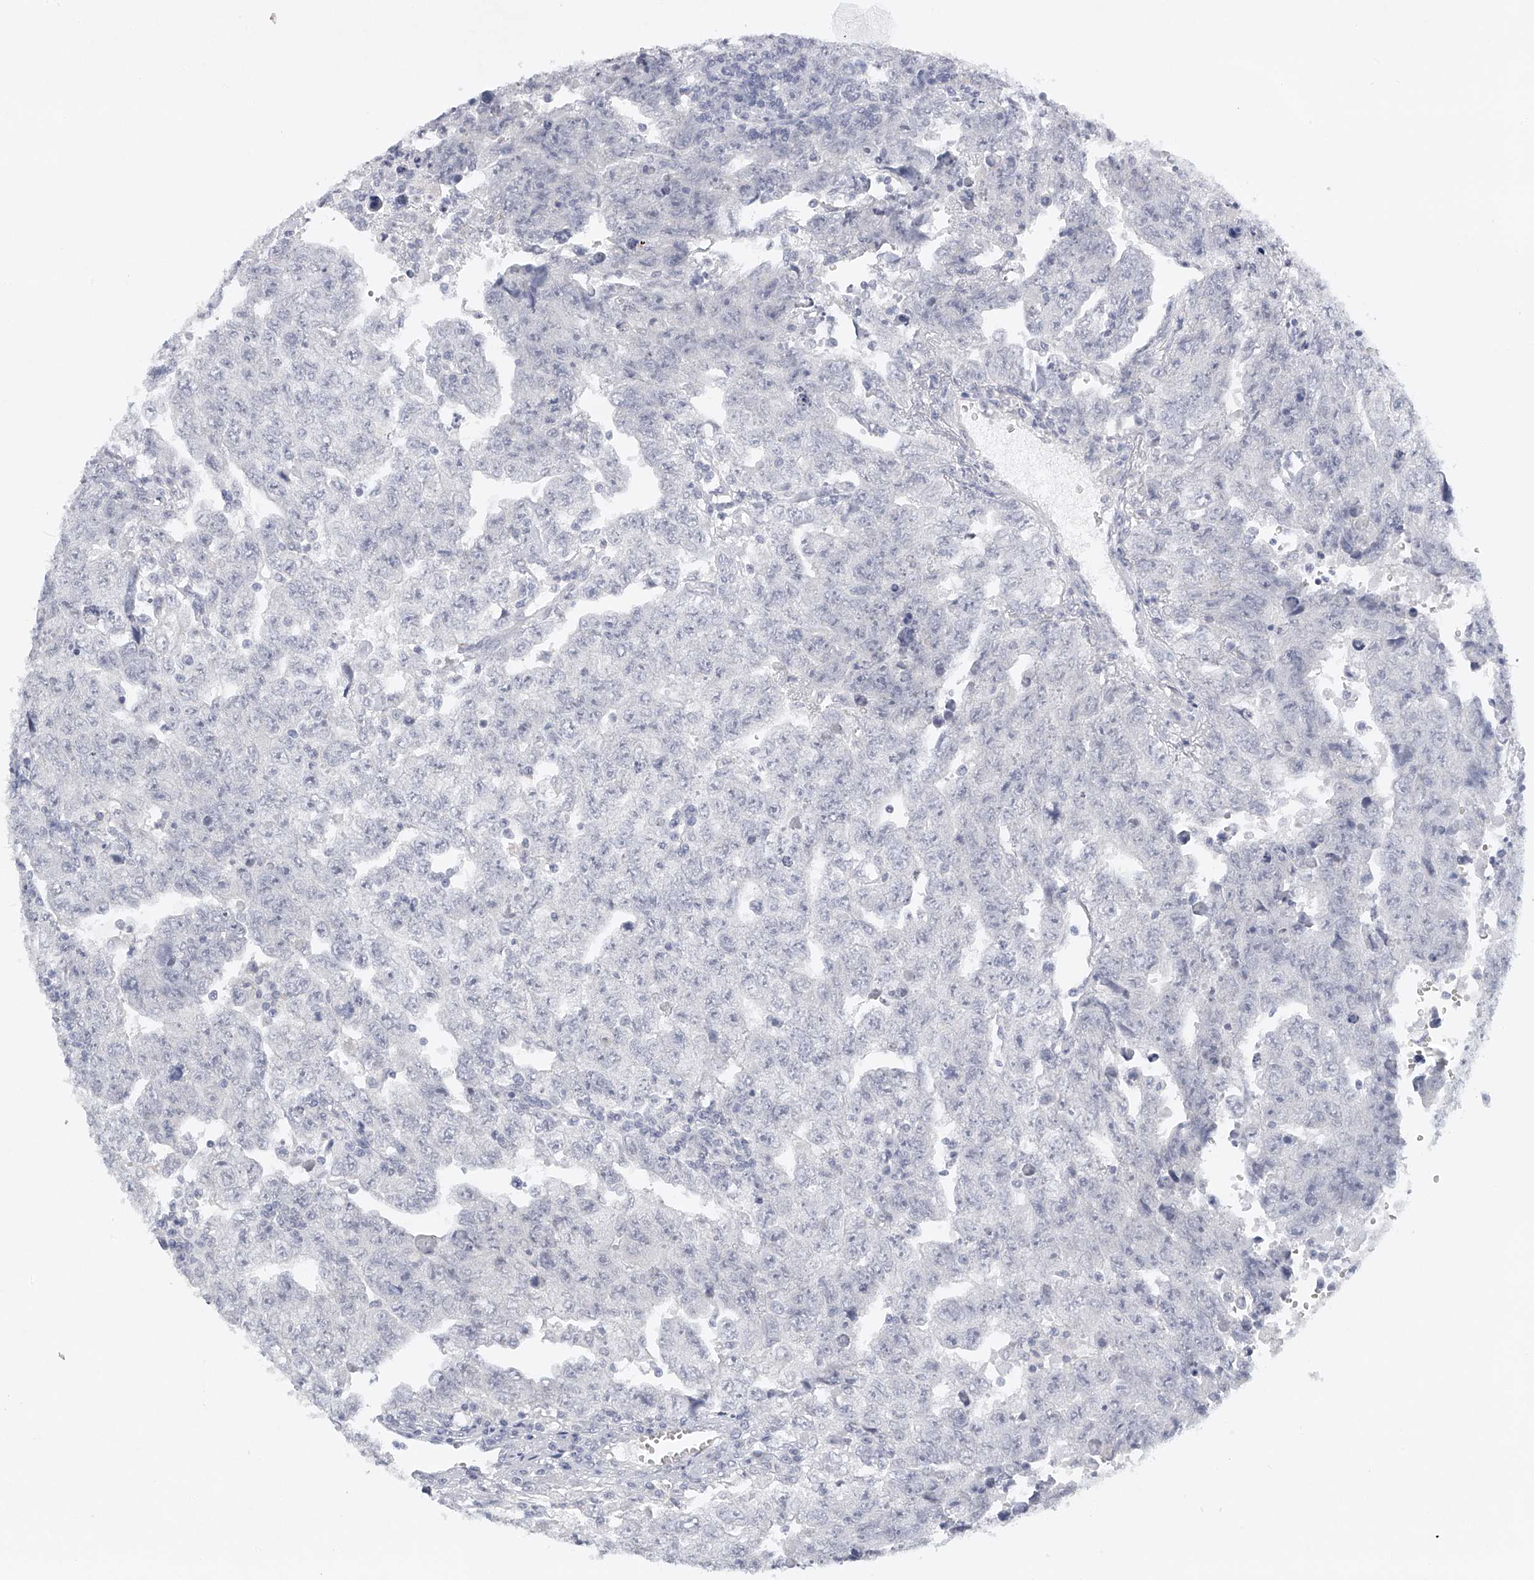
{"staining": {"intensity": "negative", "quantity": "none", "location": "none"}, "tissue": "testis cancer", "cell_type": "Tumor cells", "image_type": "cancer", "snomed": [{"axis": "morphology", "description": "Carcinoma, Embryonal, NOS"}, {"axis": "topography", "description": "Testis"}], "caption": "IHC image of neoplastic tissue: human testis cancer (embryonal carcinoma) stained with DAB (3,3'-diaminobenzidine) displays no significant protein expression in tumor cells.", "gene": "FAT2", "patient": {"sex": "male", "age": 28}}